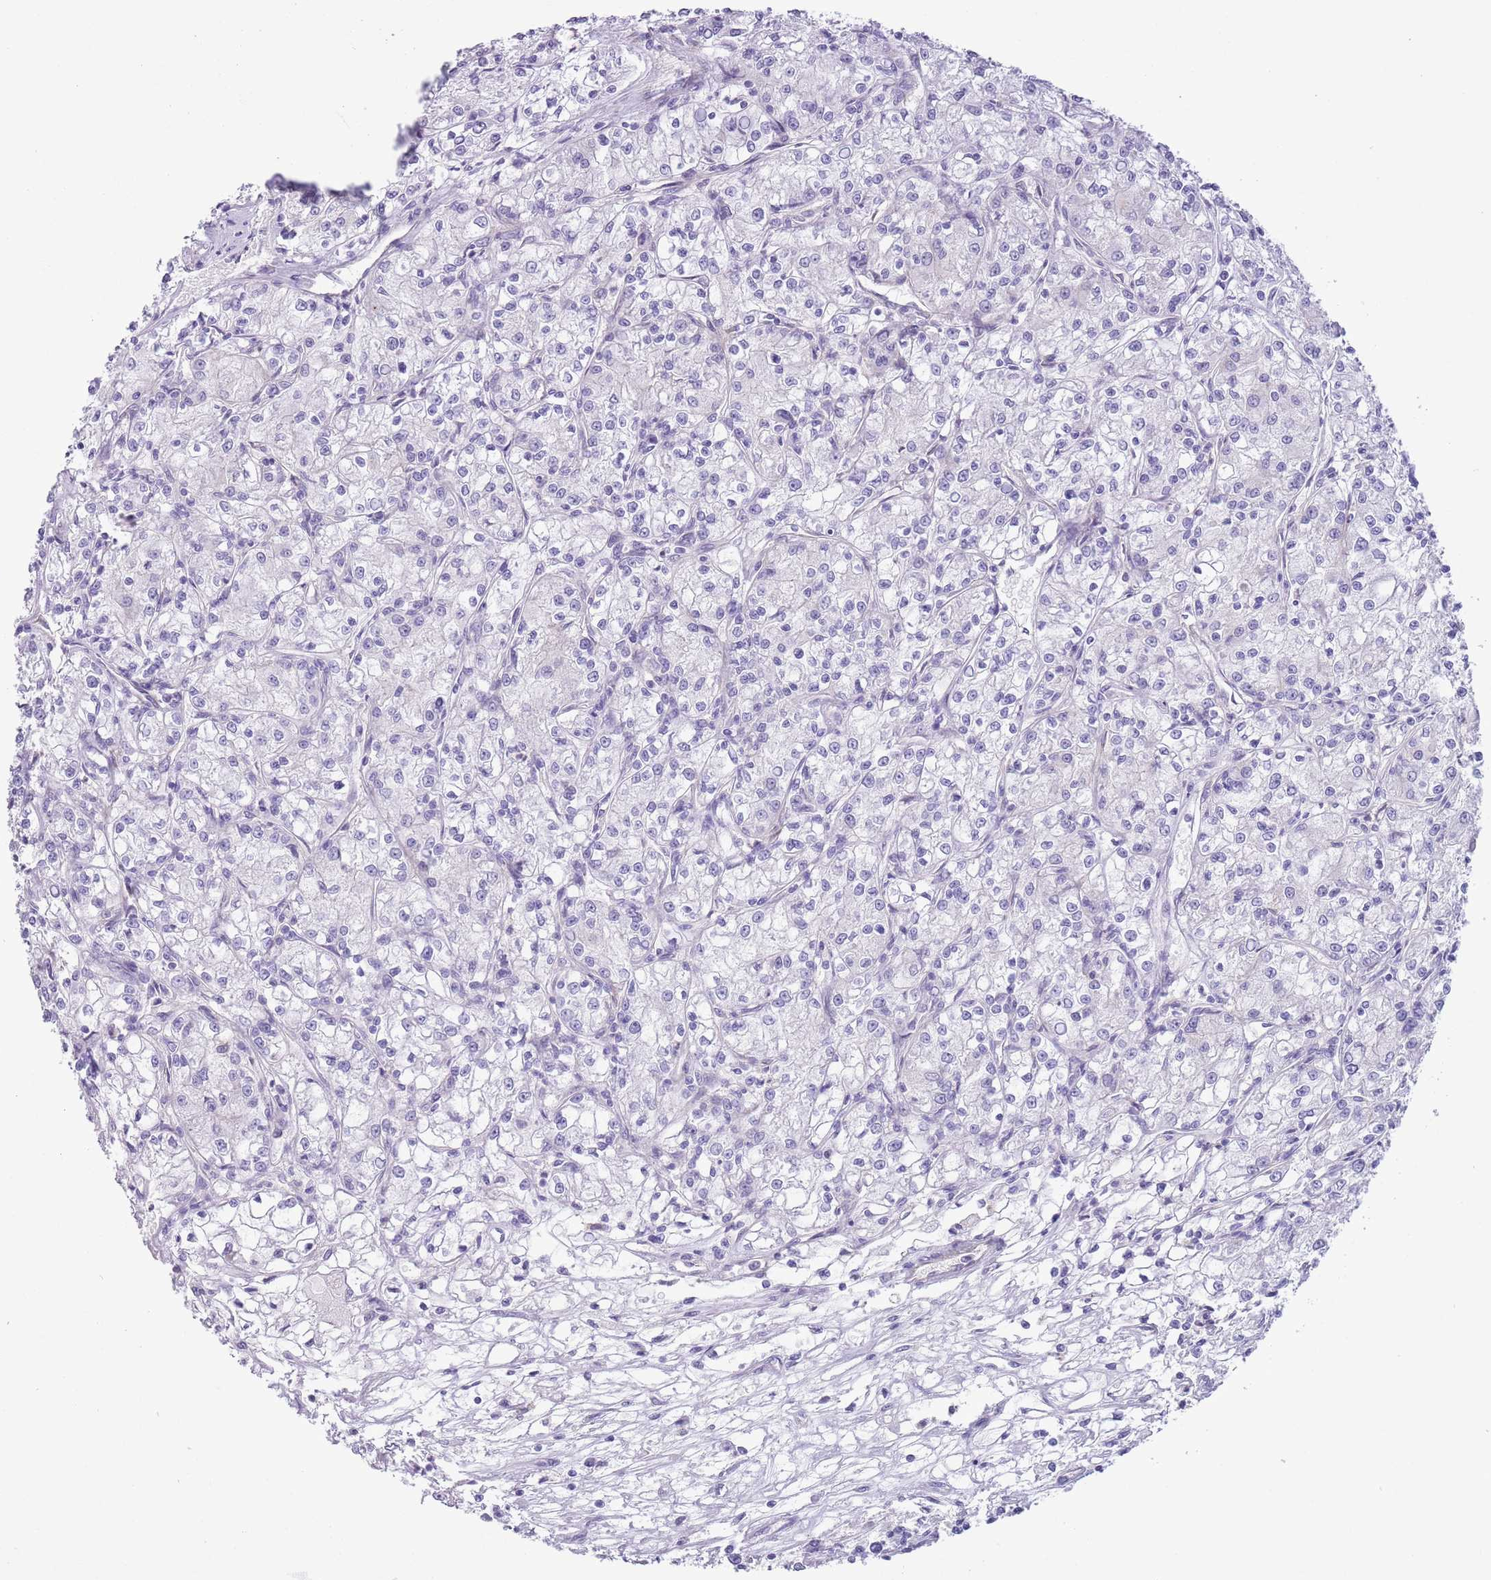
{"staining": {"intensity": "negative", "quantity": "none", "location": "none"}, "tissue": "renal cancer", "cell_type": "Tumor cells", "image_type": "cancer", "snomed": [{"axis": "morphology", "description": "Adenocarcinoma, NOS"}, {"axis": "topography", "description": "Kidney"}], "caption": "An immunohistochemistry (IHC) photomicrograph of renal cancer is shown. There is no staining in tumor cells of renal cancer.", "gene": "RBP3", "patient": {"sex": "female", "age": 59}}